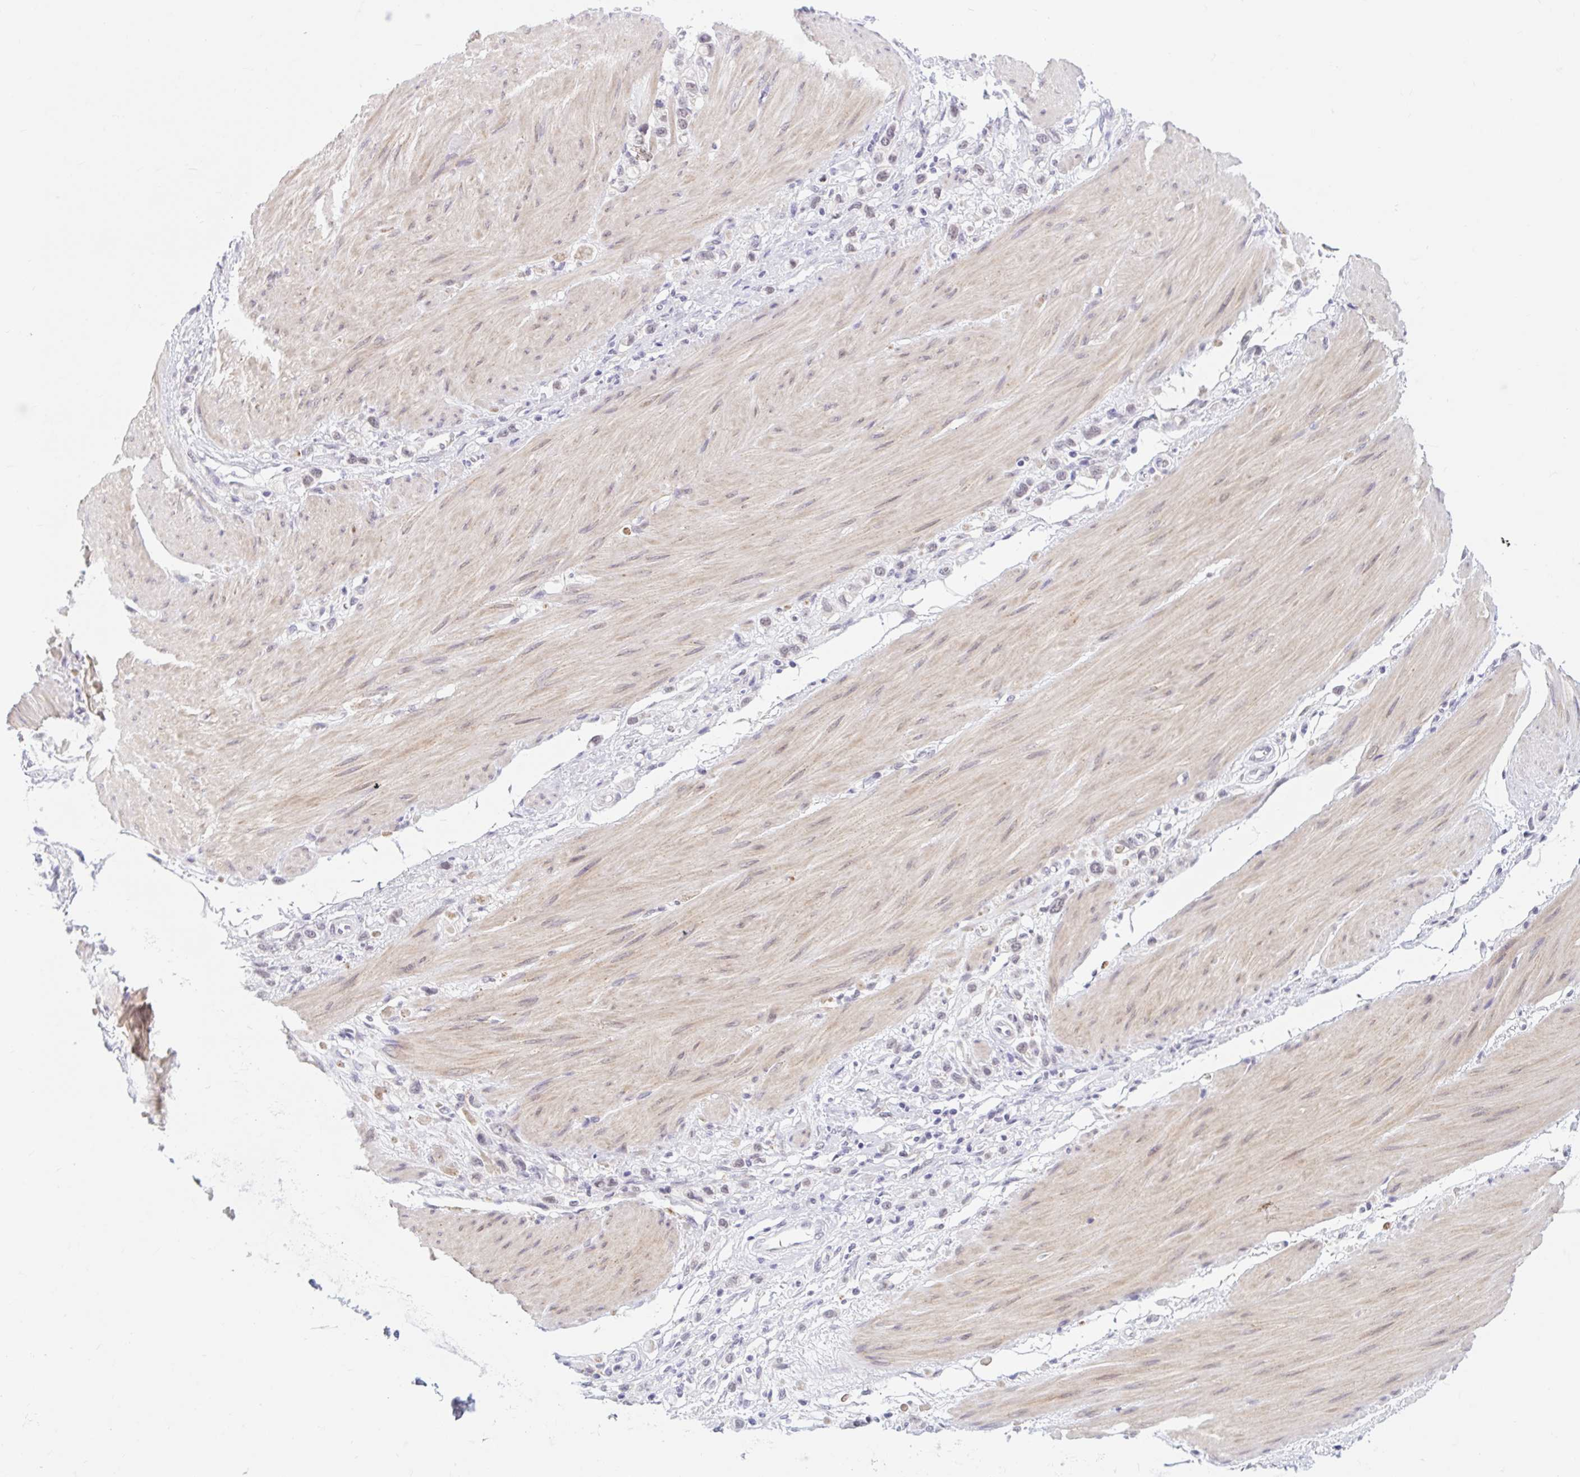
{"staining": {"intensity": "negative", "quantity": "none", "location": "none"}, "tissue": "stomach cancer", "cell_type": "Tumor cells", "image_type": "cancer", "snomed": [{"axis": "morphology", "description": "Adenocarcinoma, NOS"}, {"axis": "topography", "description": "Stomach"}], "caption": "There is no significant expression in tumor cells of stomach cancer.", "gene": "SRSF10", "patient": {"sex": "female", "age": 65}}